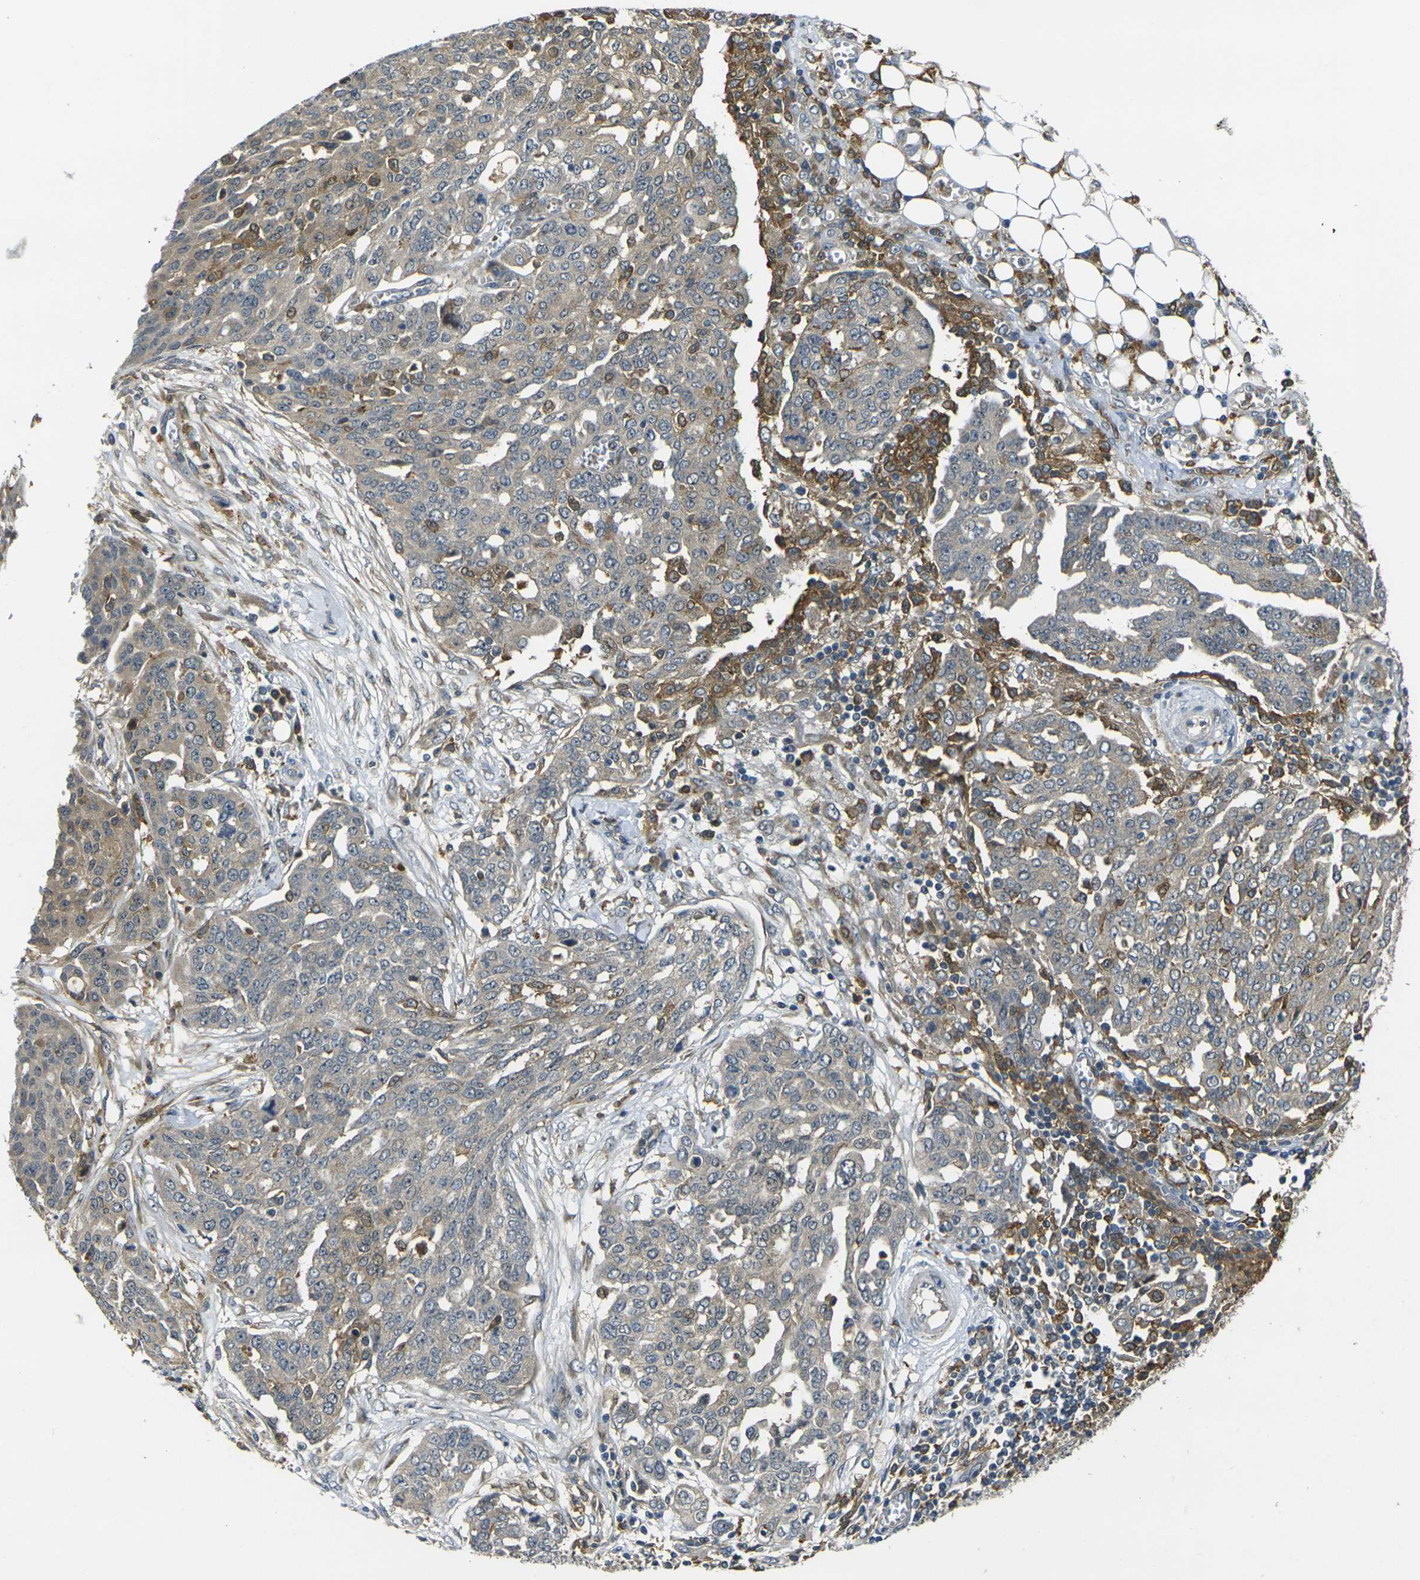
{"staining": {"intensity": "weak", "quantity": ">75%", "location": "cytoplasmic/membranous"}, "tissue": "ovarian cancer", "cell_type": "Tumor cells", "image_type": "cancer", "snomed": [{"axis": "morphology", "description": "Cystadenocarcinoma, serous, NOS"}, {"axis": "topography", "description": "Soft tissue"}, {"axis": "topography", "description": "Ovary"}], "caption": "A high-resolution micrograph shows immunohistochemistry (IHC) staining of ovarian cancer (serous cystadenocarcinoma), which shows weak cytoplasmic/membranous expression in approximately >75% of tumor cells. Immunohistochemistry stains the protein in brown and the nuclei are stained blue.", "gene": "PIGL", "patient": {"sex": "female", "age": 57}}